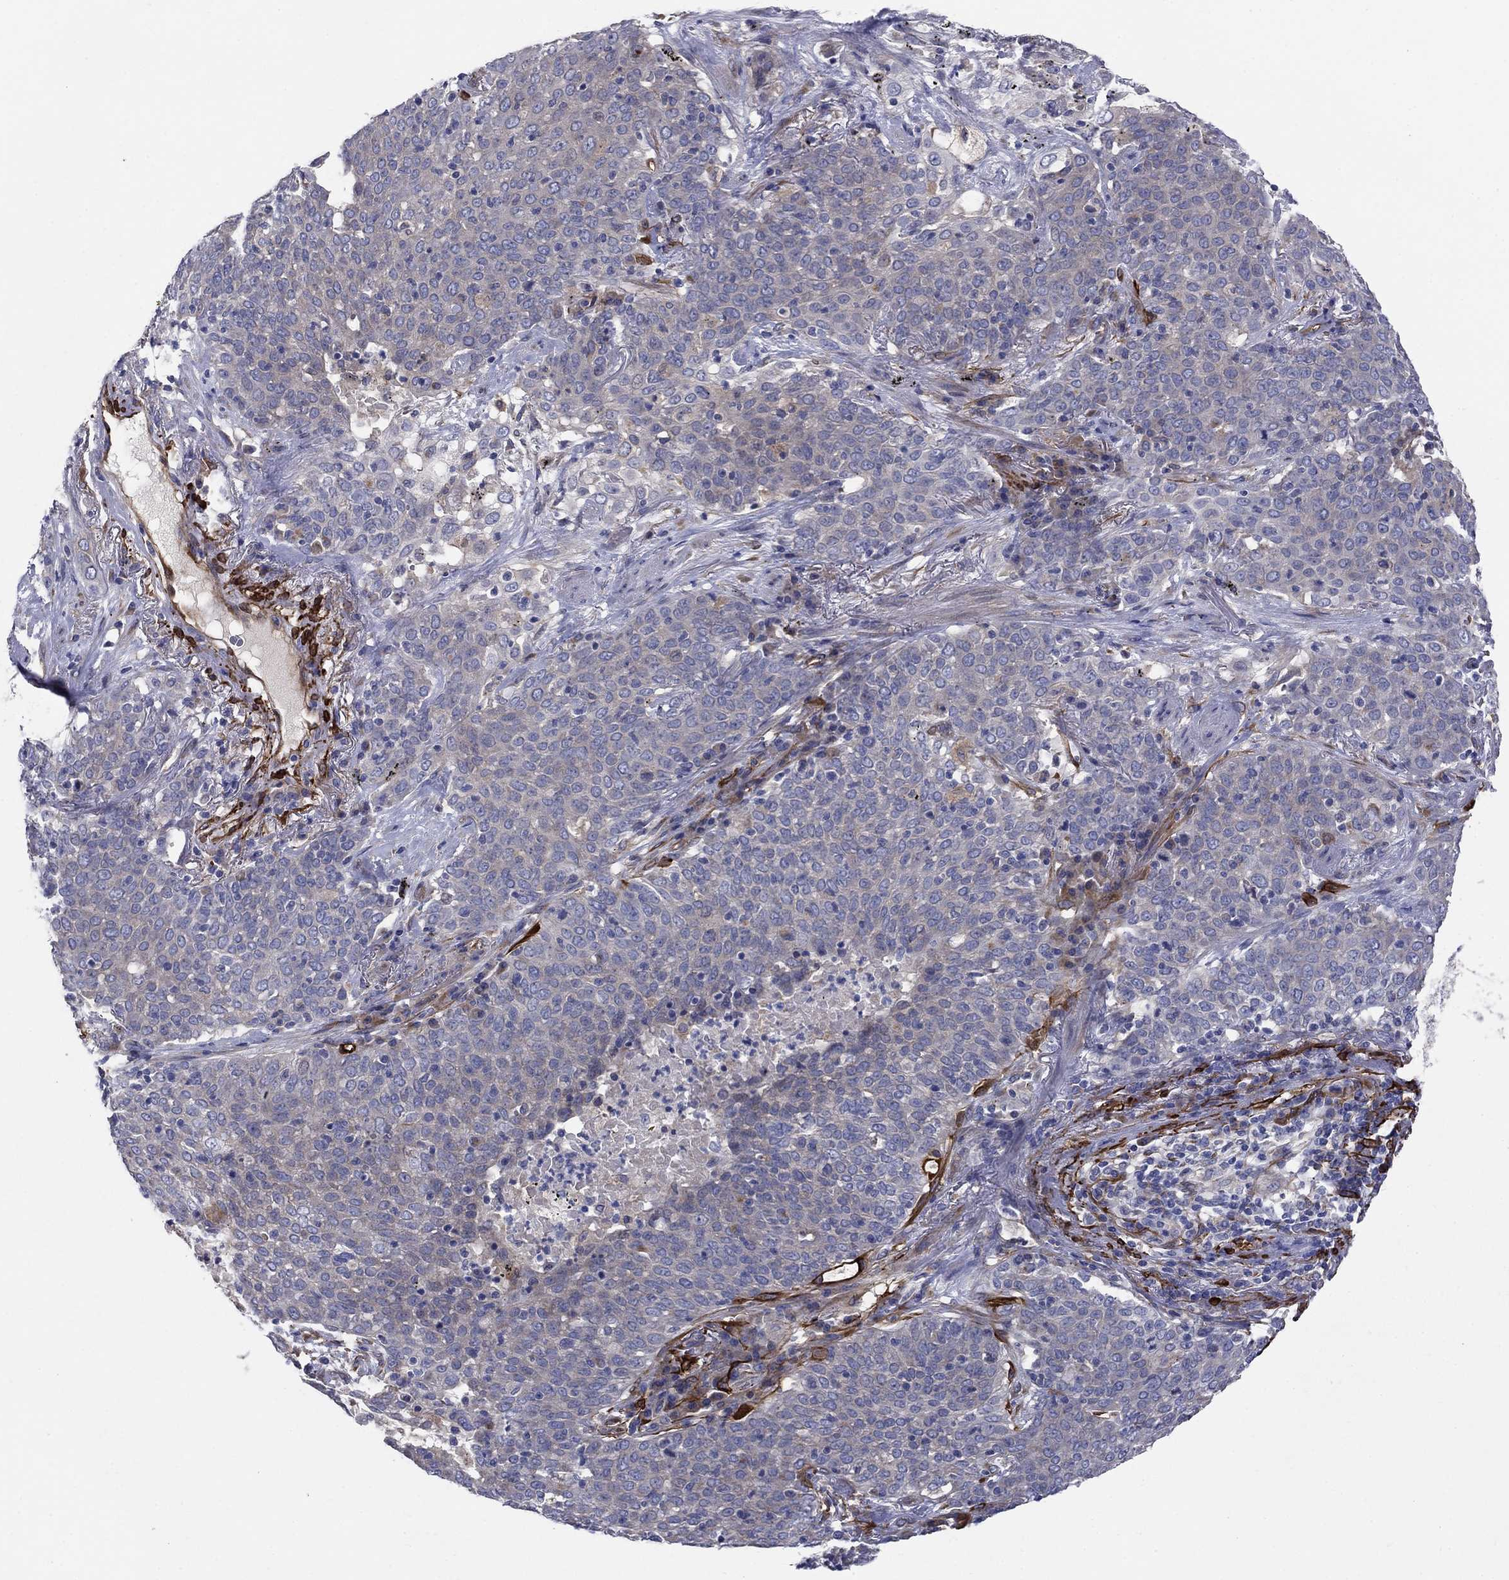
{"staining": {"intensity": "negative", "quantity": "none", "location": "none"}, "tissue": "lung cancer", "cell_type": "Tumor cells", "image_type": "cancer", "snomed": [{"axis": "morphology", "description": "Squamous cell carcinoma, NOS"}, {"axis": "topography", "description": "Lung"}], "caption": "Tumor cells are negative for brown protein staining in lung cancer. (DAB immunohistochemistry visualized using brightfield microscopy, high magnification).", "gene": "EMP2", "patient": {"sex": "male", "age": 82}}